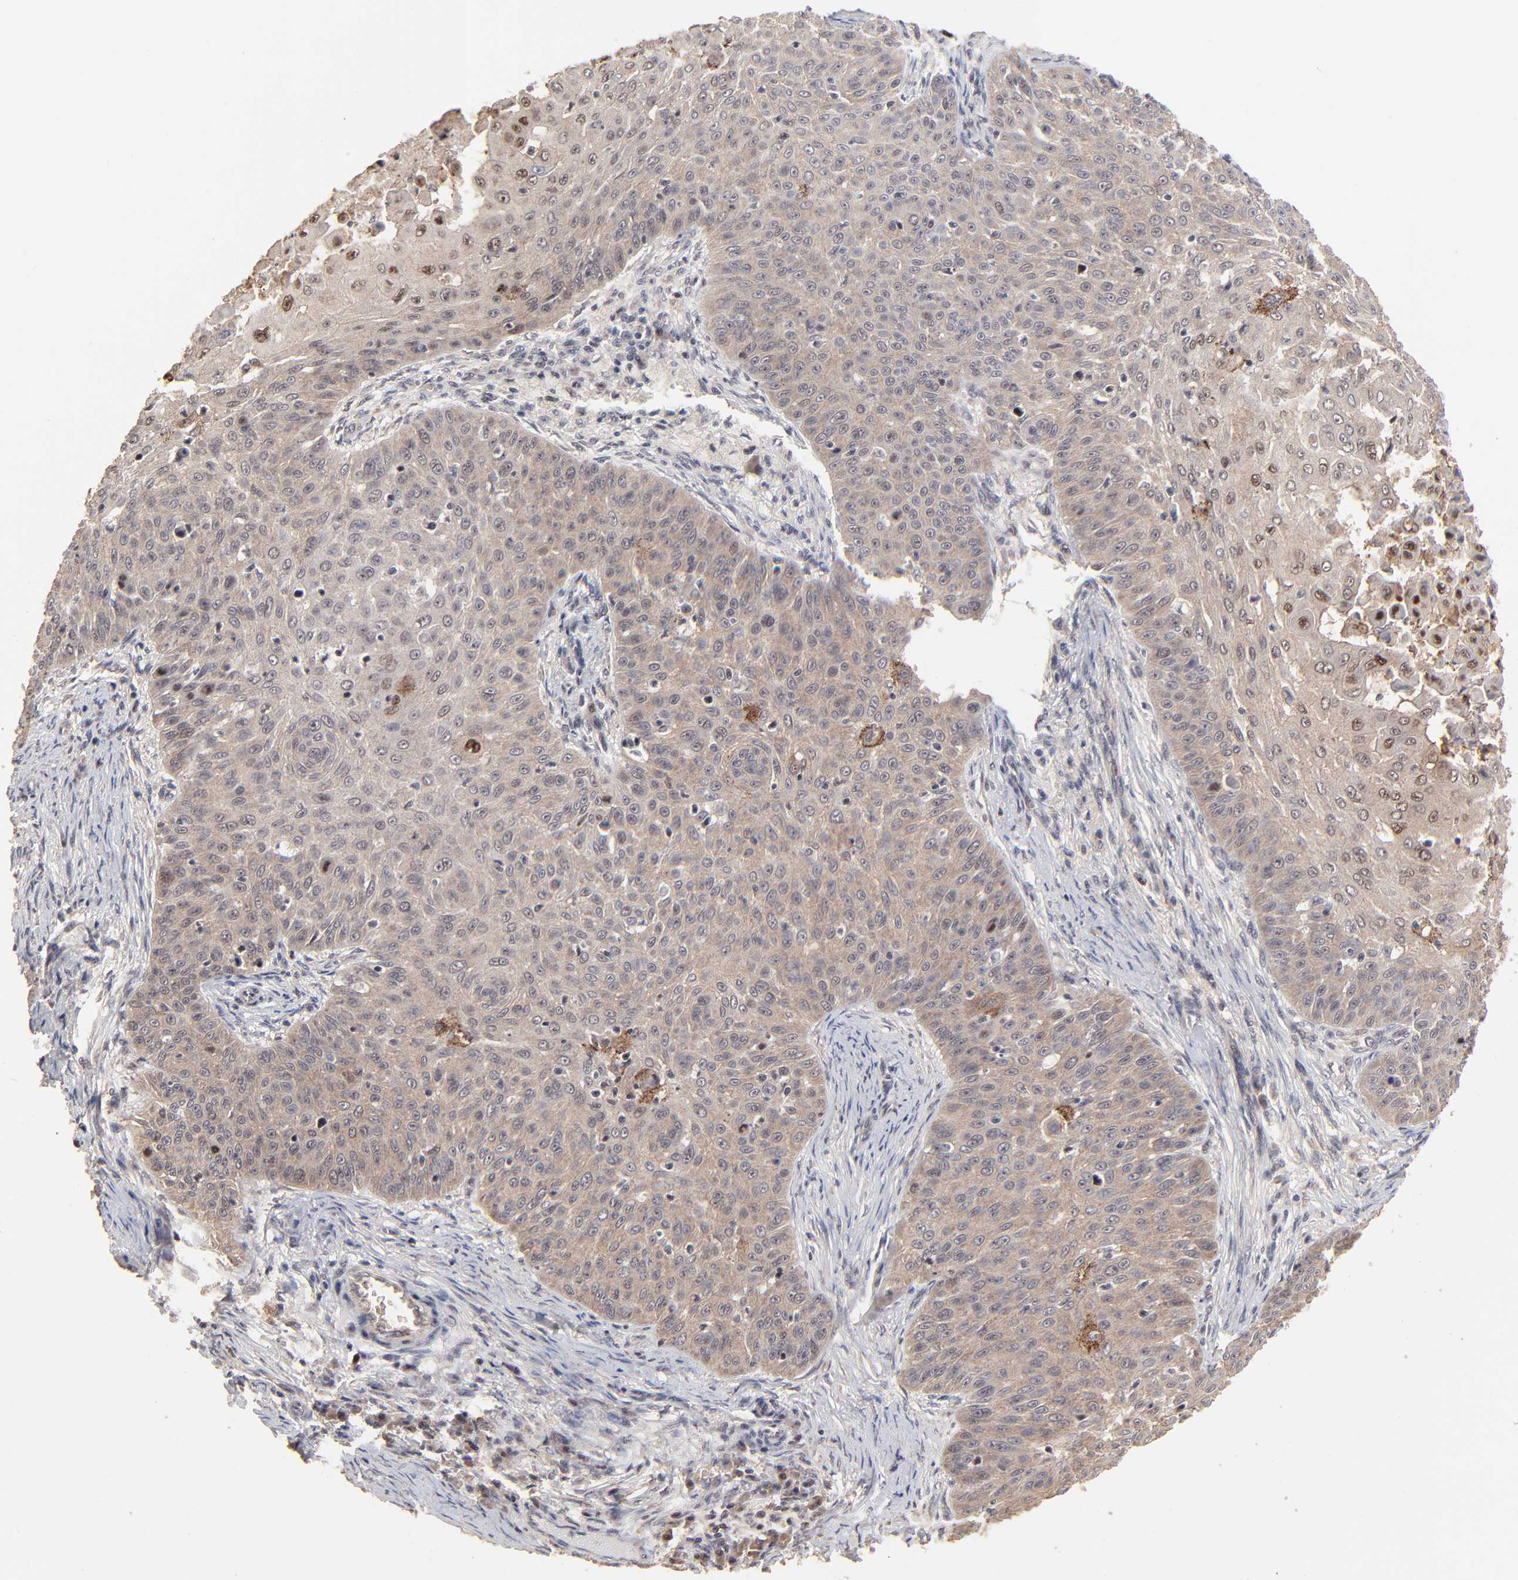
{"staining": {"intensity": "moderate", "quantity": ">75%", "location": "cytoplasmic/membranous"}, "tissue": "skin cancer", "cell_type": "Tumor cells", "image_type": "cancer", "snomed": [{"axis": "morphology", "description": "Squamous cell carcinoma, NOS"}, {"axis": "topography", "description": "Skin"}], "caption": "Moderate cytoplasmic/membranous protein expression is seen in approximately >75% of tumor cells in skin cancer.", "gene": "FRMD8", "patient": {"sex": "male", "age": 82}}